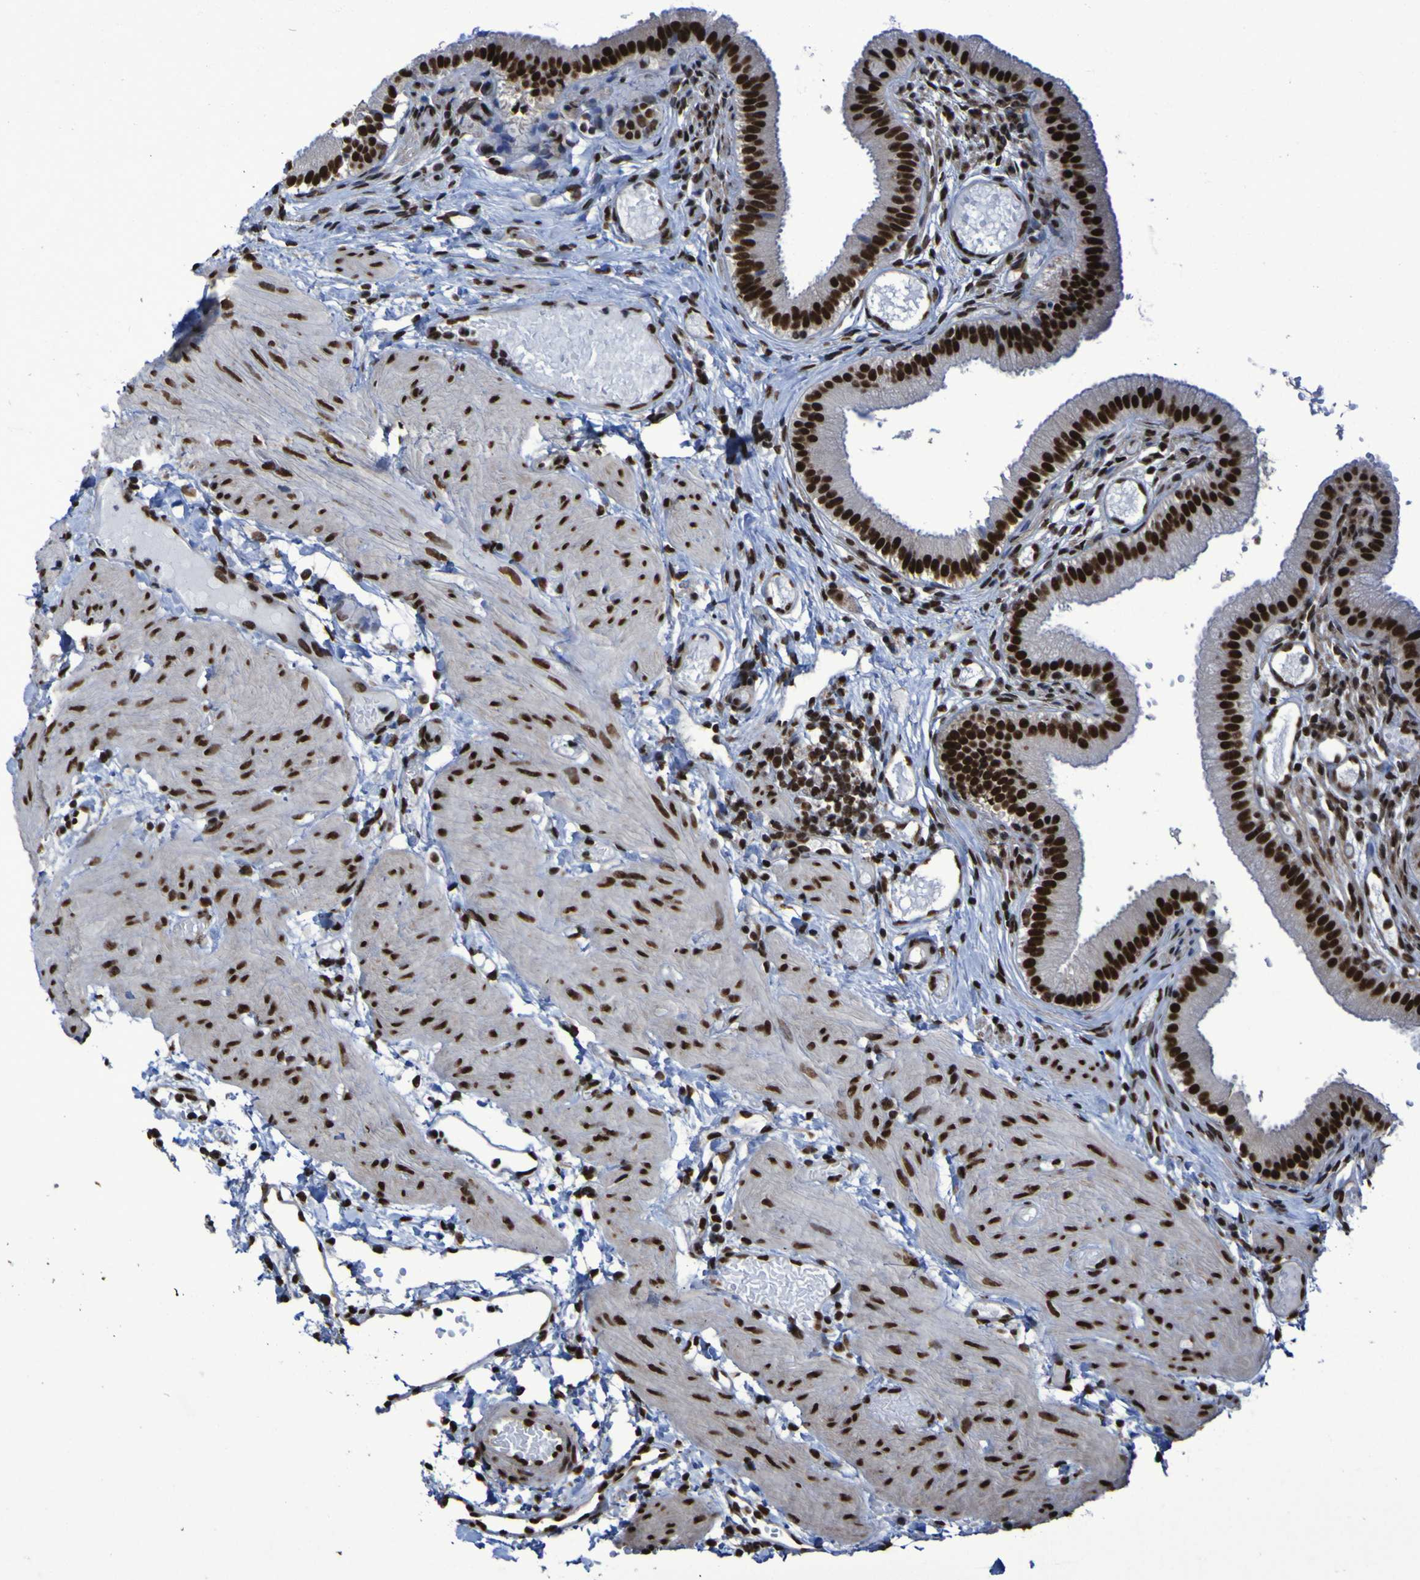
{"staining": {"intensity": "strong", "quantity": ">75%", "location": "nuclear"}, "tissue": "gallbladder", "cell_type": "Glandular cells", "image_type": "normal", "snomed": [{"axis": "morphology", "description": "Normal tissue, NOS"}, {"axis": "topography", "description": "Gallbladder"}], "caption": "Normal gallbladder demonstrates strong nuclear expression in about >75% of glandular cells (brown staining indicates protein expression, while blue staining denotes nuclei)..", "gene": "HNRNPR", "patient": {"sex": "female", "age": 26}}